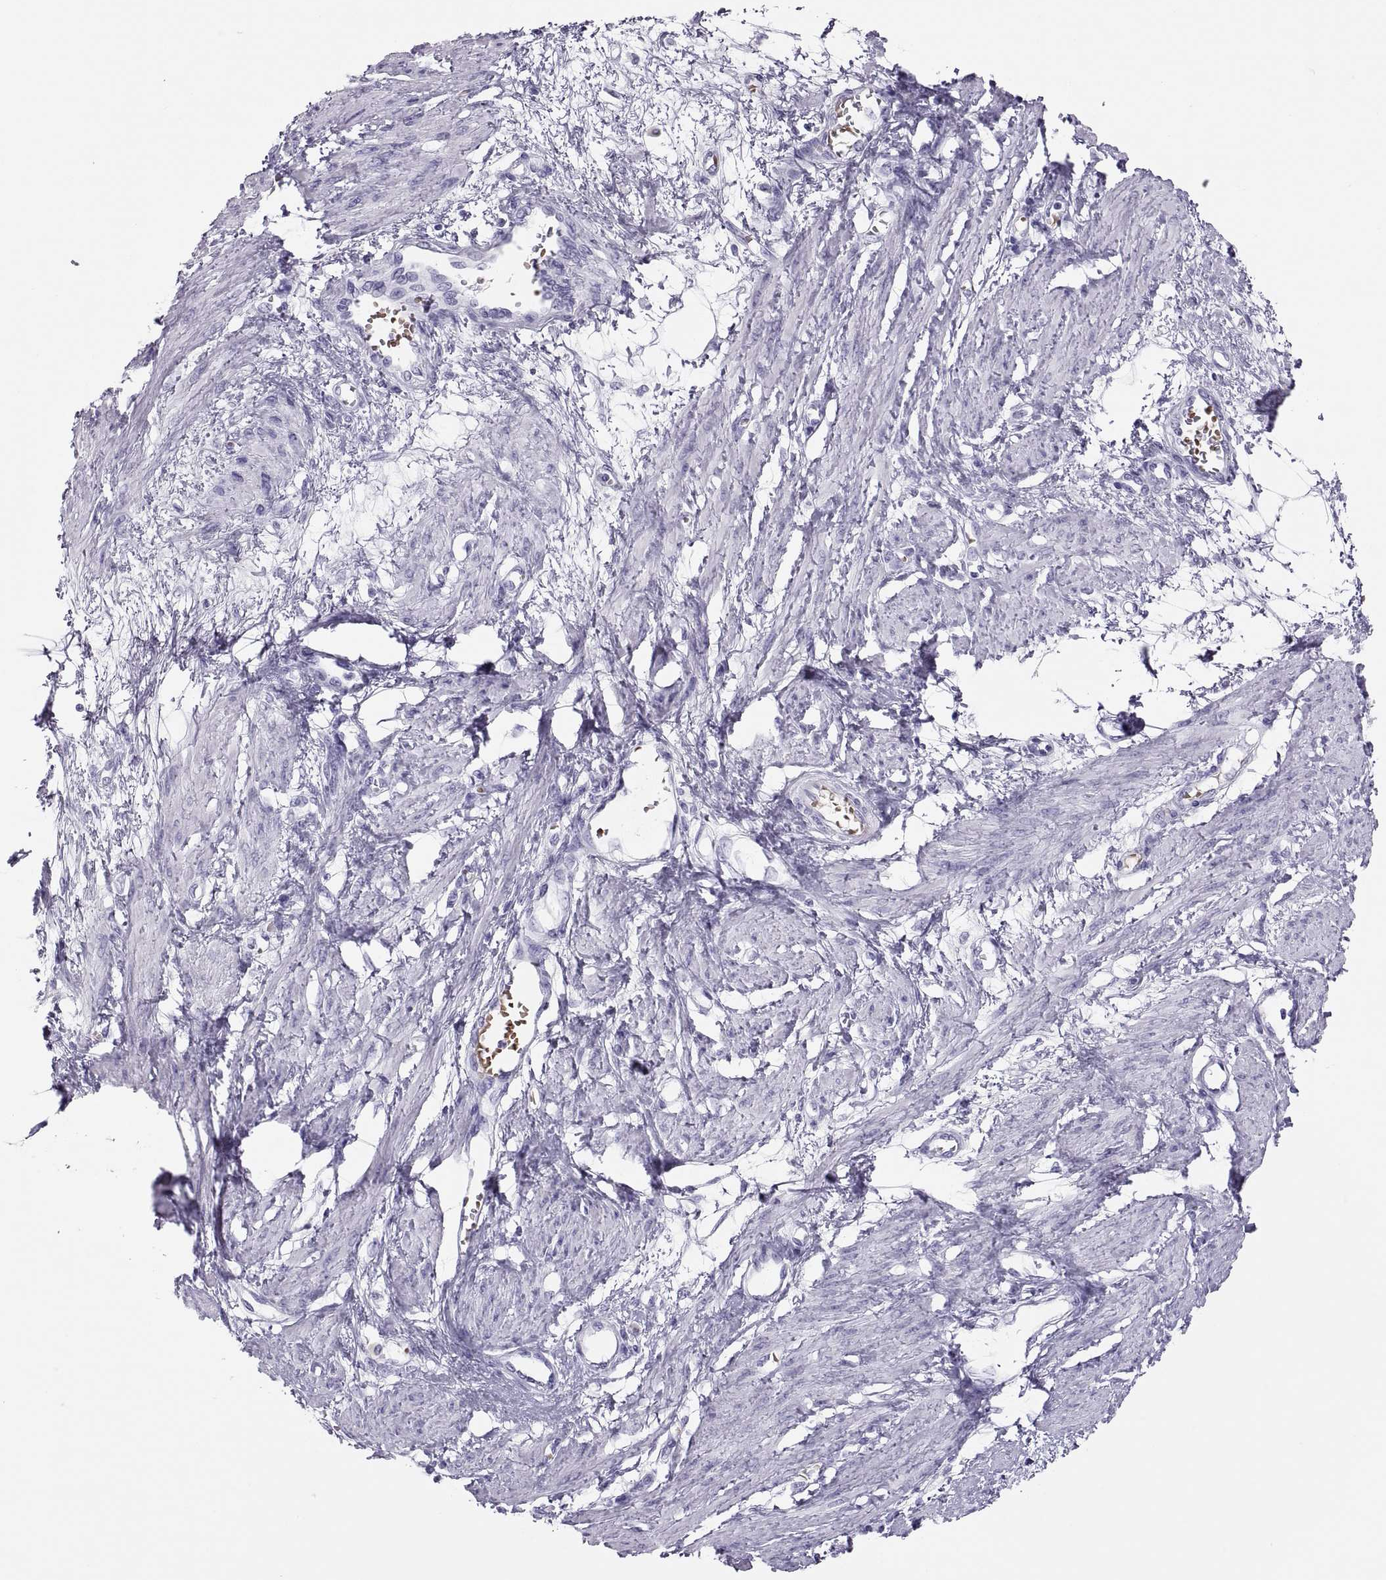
{"staining": {"intensity": "negative", "quantity": "none", "location": "none"}, "tissue": "smooth muscle", "cell_type": "Smooth muscle cells", "image_type": "normal", "snomed": [{"axis": "morphology", "description": "Normal tissue, NOS"}, {"axis": "topography", "description": "Smooth muscle"}, {"axis": "topography", "description": "Uterus"}], "caption": "The image exhibits no staining of smooth muscle cells in unremarkable smooth muscle. (DAB (3,3'-diaminobenzidine) immunohistochemistry visualized using brightfield microscopy, high magnification).", "gene": "SEMG1", "patient": {"sex": "female", "age": 39}}